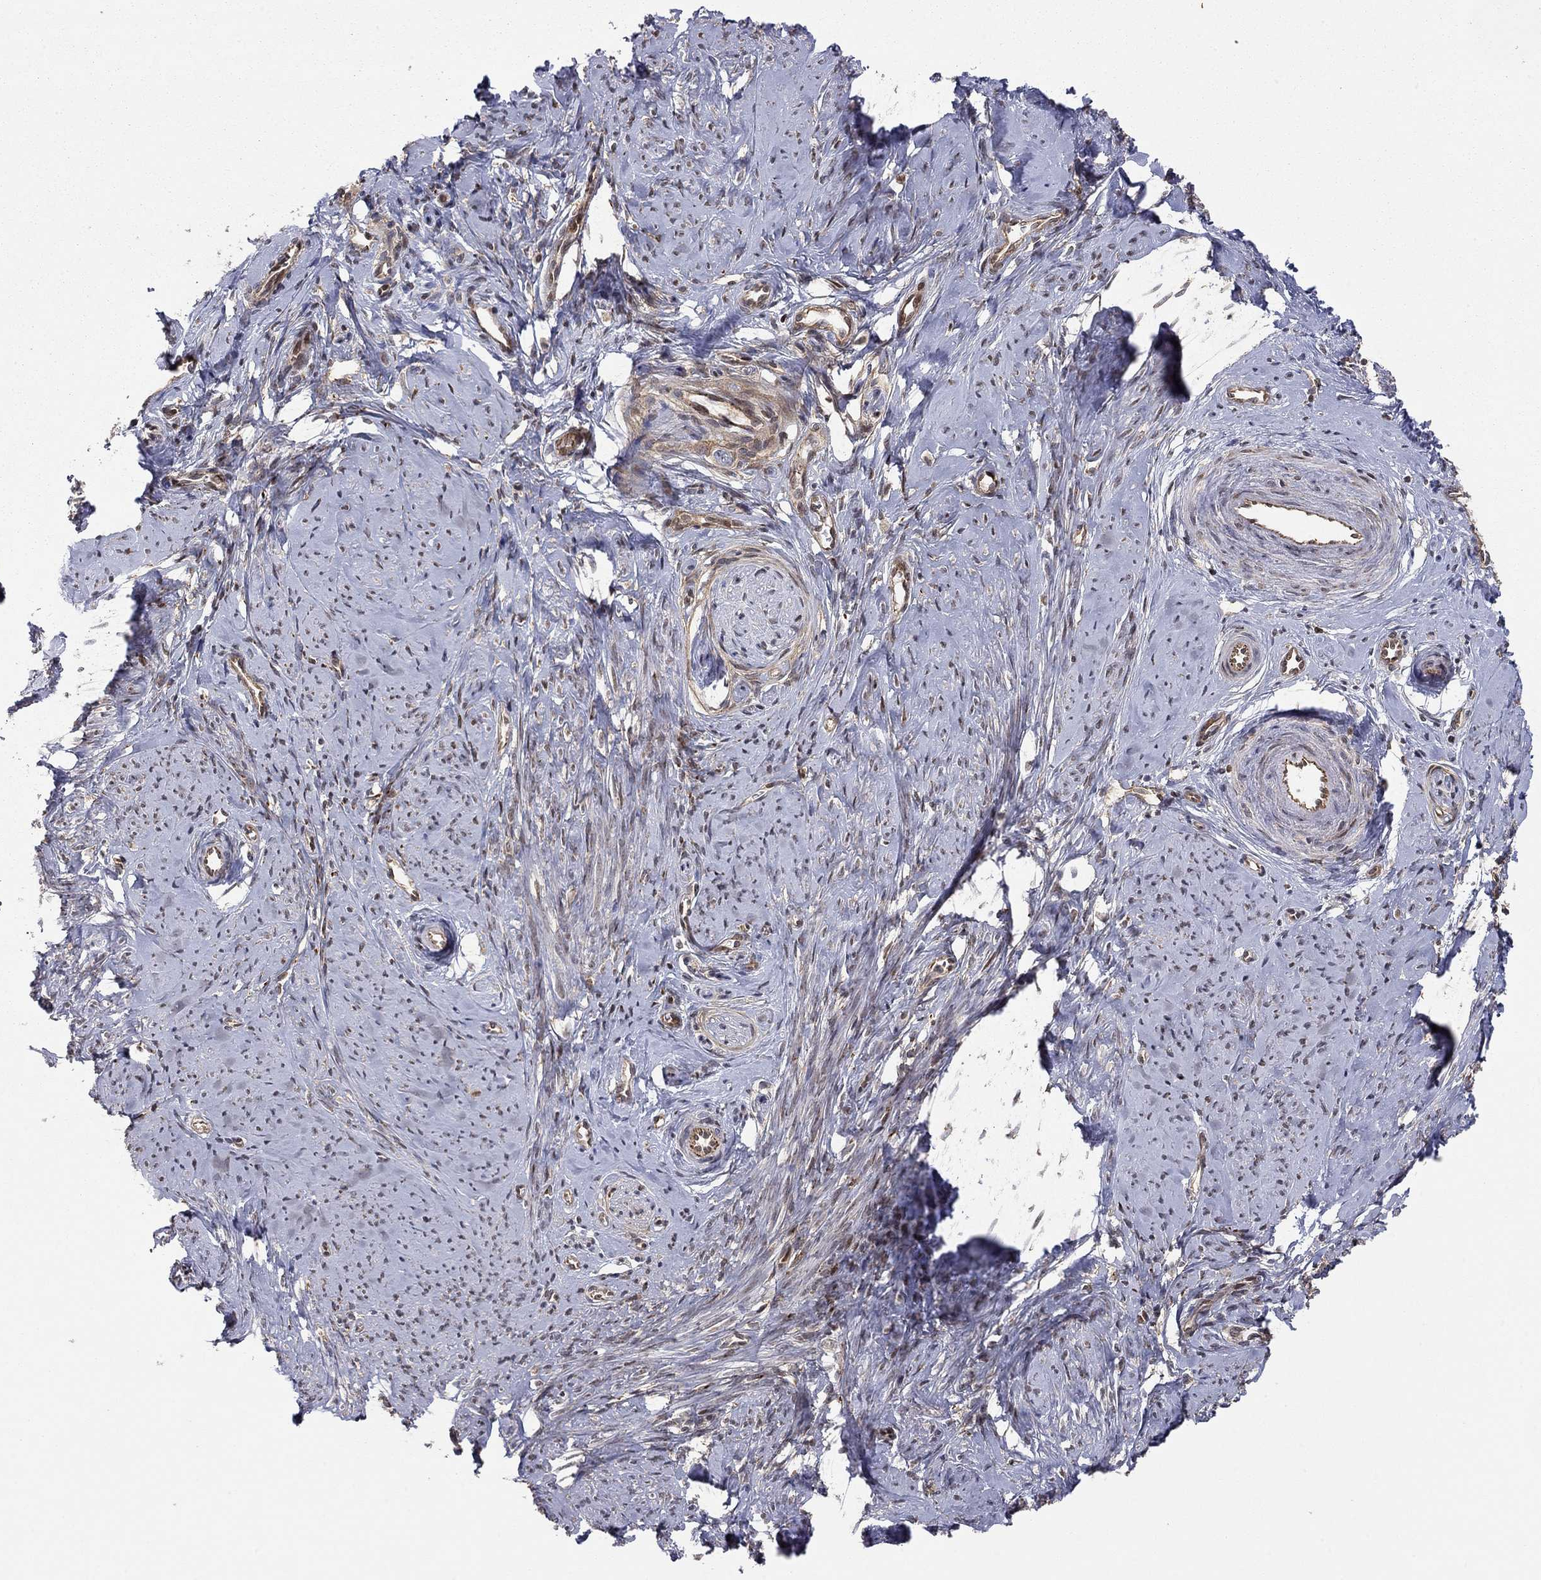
{"staining": {"intensity": "strong", "quantity": "<25%", "location": "nuclear"}, "tissue": "smooth muscle", "cell_type": "Smooth muscle cells", "image_type": "normal", "snomed": [{"axis": "morphology", "description": "Normal tissue, NOS"}, {"axis": "topography", "description": "Smooth muscle"}], "caption": "Protein expression analysis of benign human smooth muscle reveals strong nuclear staining in about <25% of smooth muscle cells. (DAB (3,3'-diaminobenzidine) IHC with brightfield microscopy, high magnification).", "gene": "TDP1", "patient": {"sex": "female", "age": 48}}